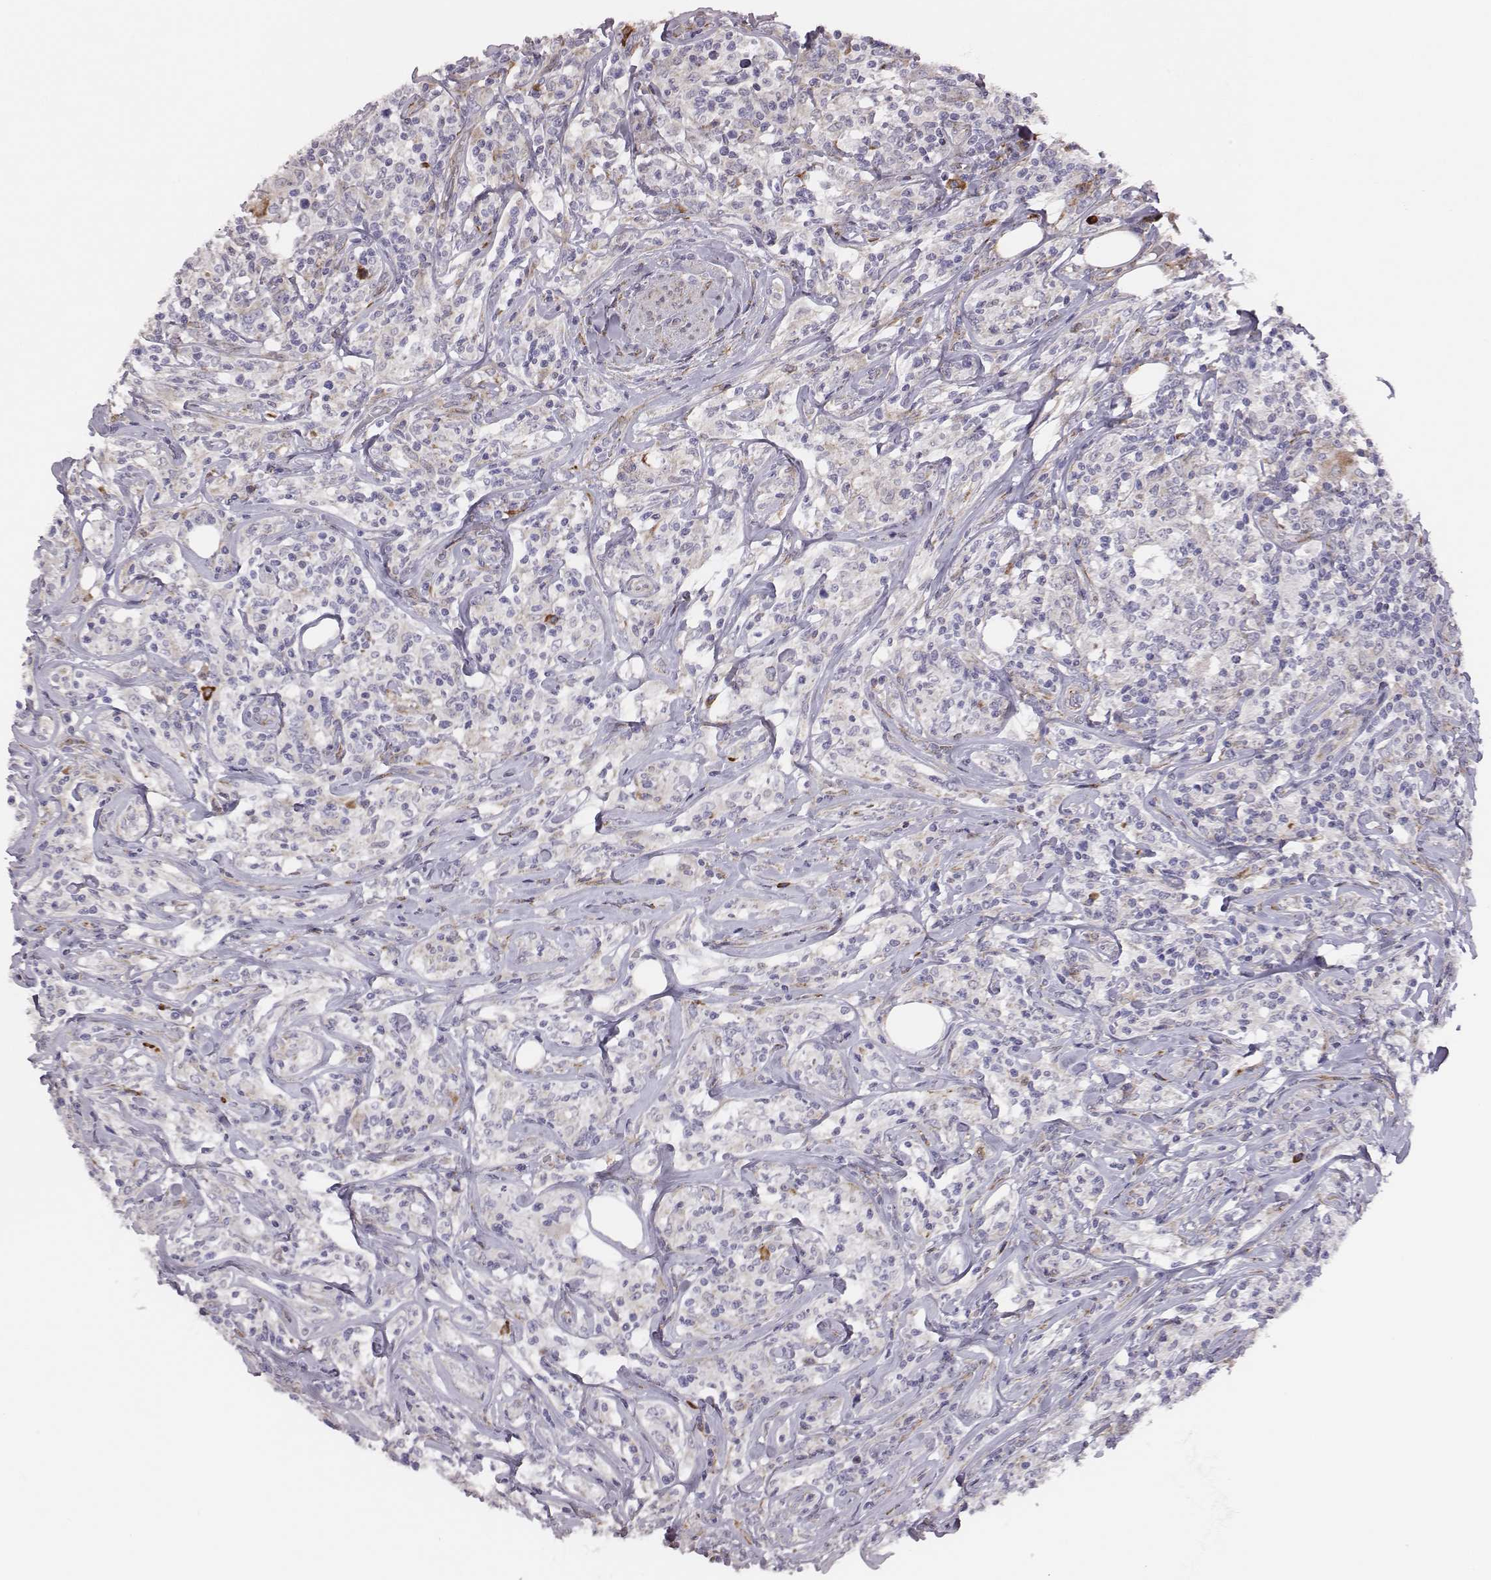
{"staining": {"intensity": "negative", "quantity": "none", "location": "none"}, "tissue": "lymphoma", "cell_type": "Tumor cells", "image_type": "cancer", "snomed": [{"axis": "morphology", "description": "Malignant lymphoma, non-Hodgkin's type, High grade"}, {"axis": "topography", "description": "Lymph node"}], "caption": "Photomicrograph shows no protein positivity in tumor cells of lymphoma tissue. (Immunohistochemistry, brightfield microscopy, high magnification).", "gene": "SELENOI", "patient": {"sex": "female", "age": 84}}